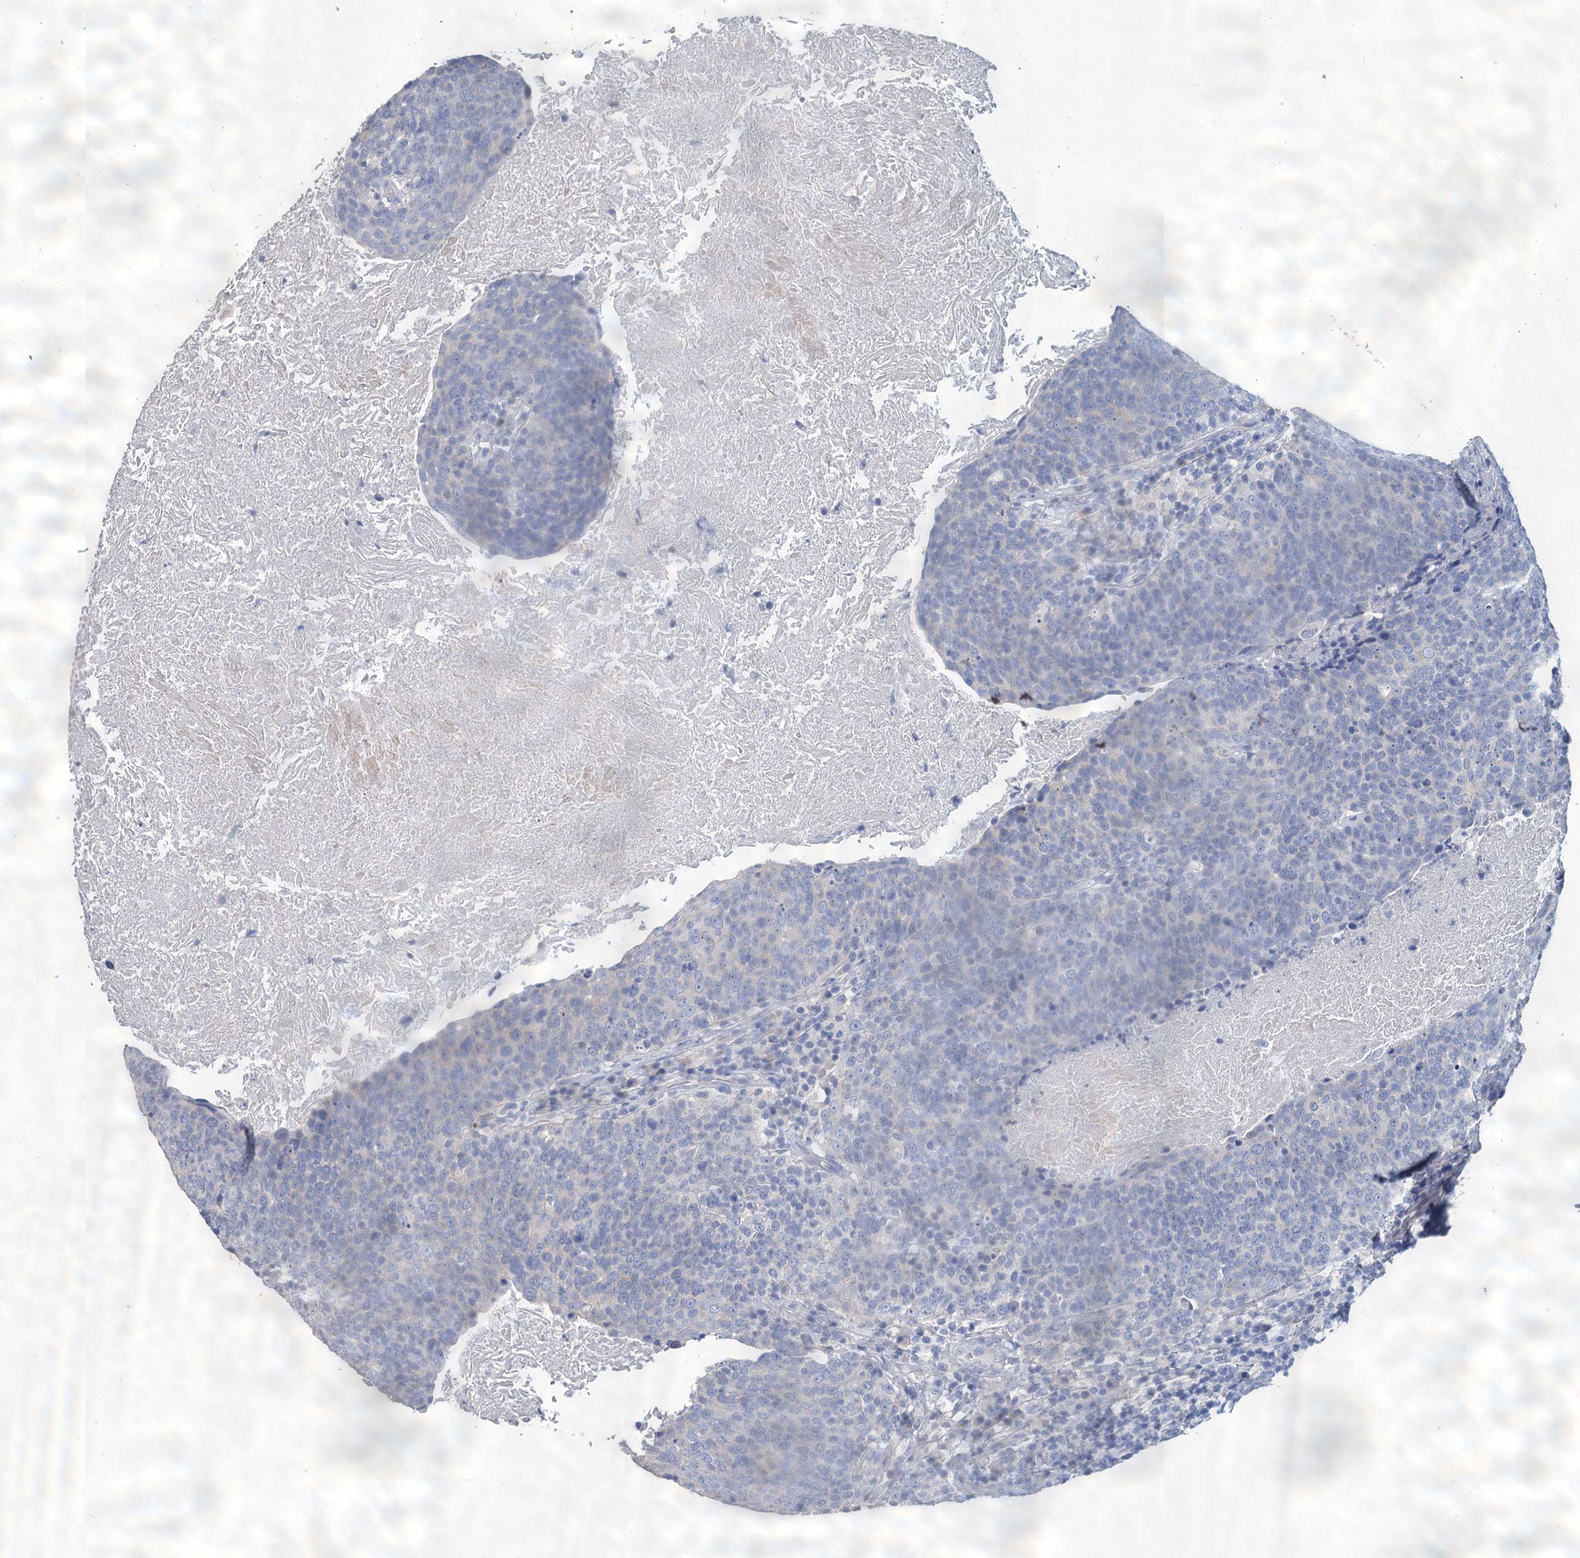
{"staining": {"intensity": "negative", "quantity": "none", "location": "none"}, "tissue": "head and neck cancer", "cell_type": "Tumor cells", "image_type": "cancer", "snomed": [{"axis": "morphology", "description": "Squamous cell carcinoma, NOS"}, {"axis": "morphology", "description": "Squamous cell carcinoma, metastatic, NOS"}, {"axis": "topography", "description": "Lymph node"}, {"axis": "topography", "description": "Head-Neck"}], "caption": "Immunohistochemistry micrograph of neoplastic tissue: human head and neck cancer (metastatic squamous cell carcinoma) stained with DAB shows no significant protein staining in tumor cells.", "gene": "SNCB", "patient": {"sex": "male", "age": 62}}